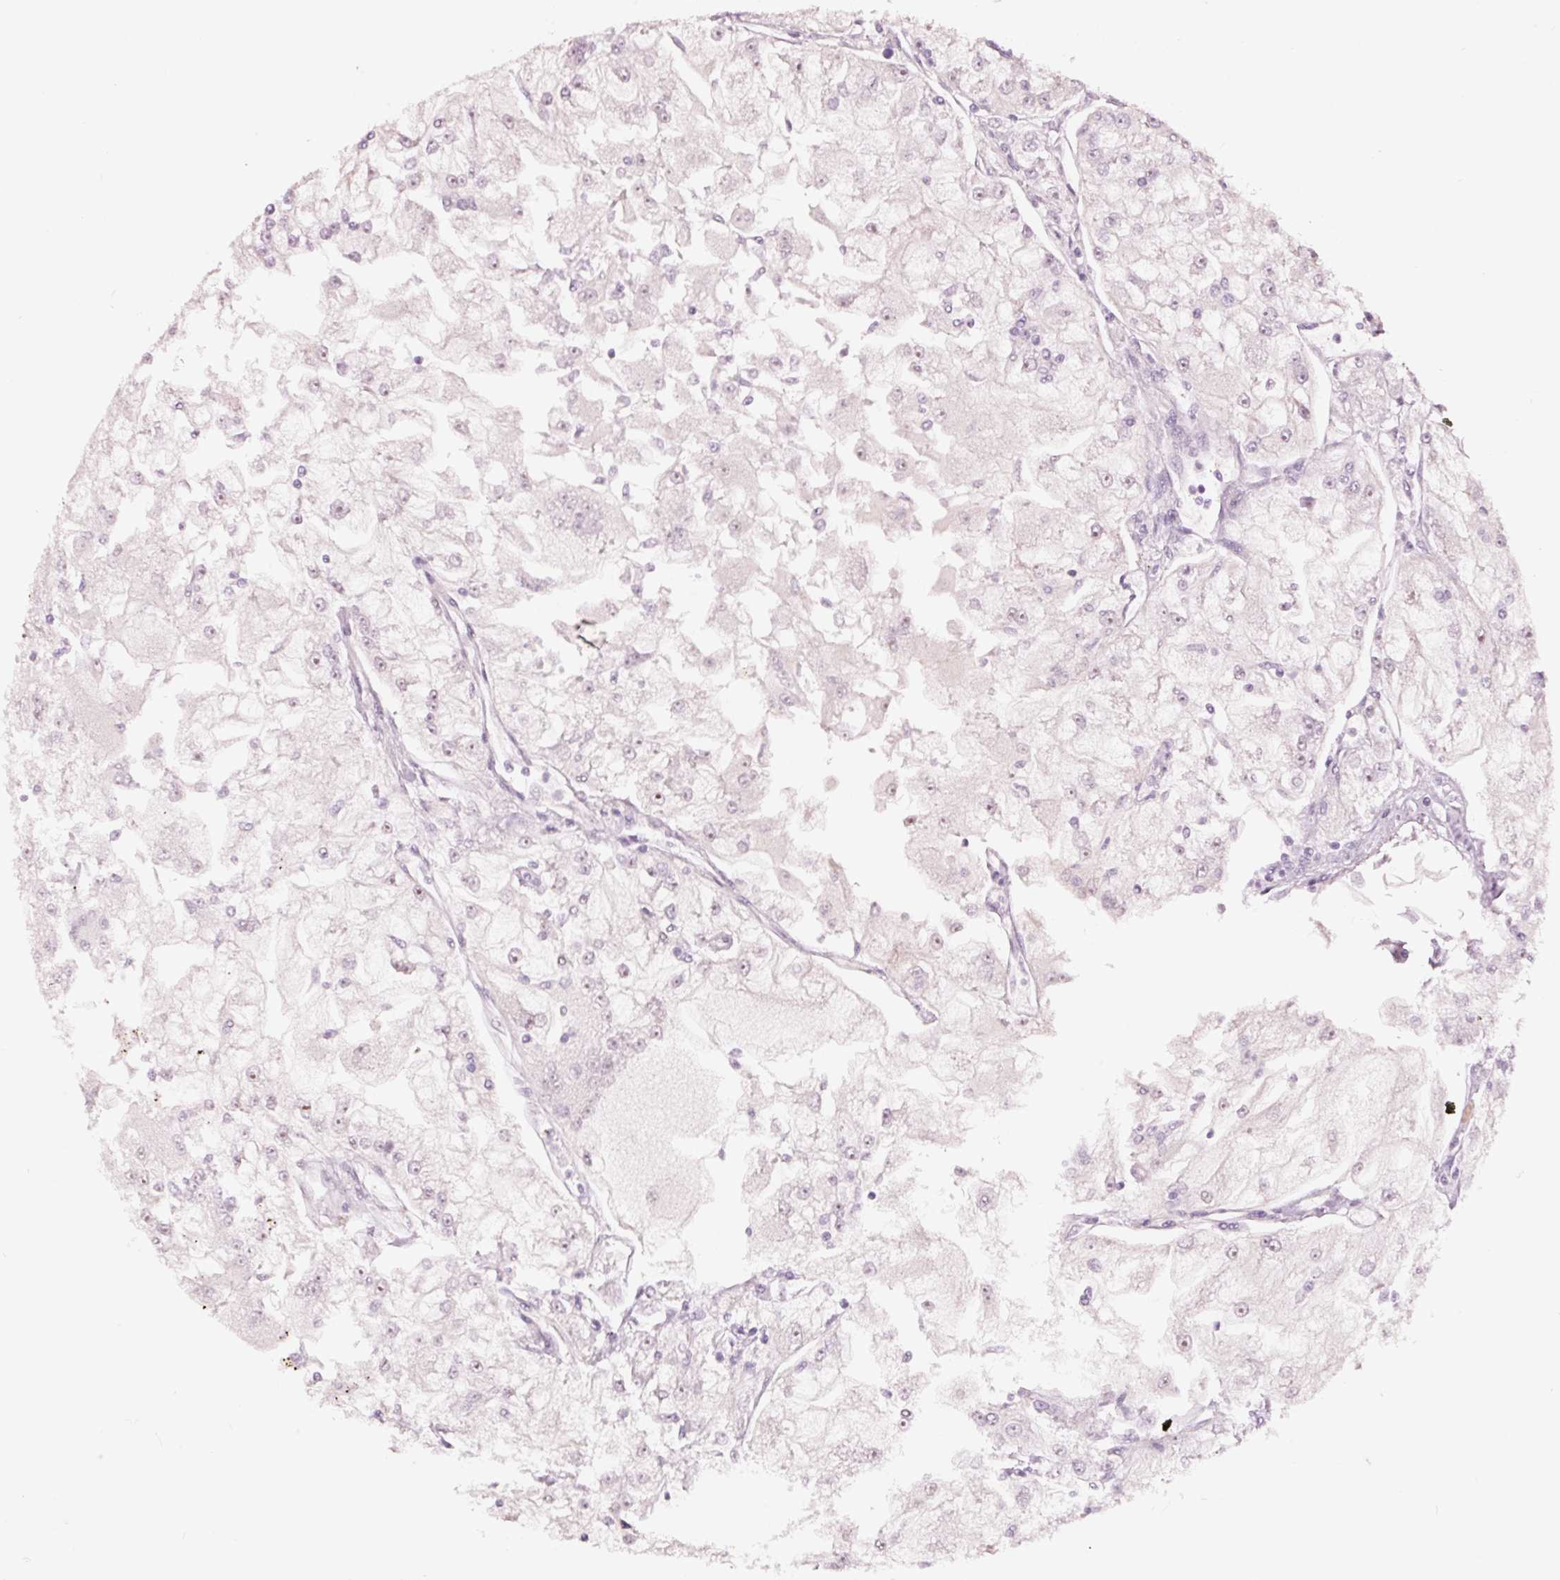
{"staining": {"intensity": "weak", "quantity": "<25%", "location": "nuclear"}, "tissue": "renal cancer", "cell_type": "Tumor cells", "image_type": "cancer", "snomed": [{"axis": "morphology", "description": "Adenocarcinoma, NOS"}, {"axis": "topography", "description": "Kidney"}], "caption": "Photomicrograph shows no significant protein expression in tumor cells of adenocarcinoma (renal).", "gene": "DAPP1", "patient": {"sex": "female", "age": 72}}